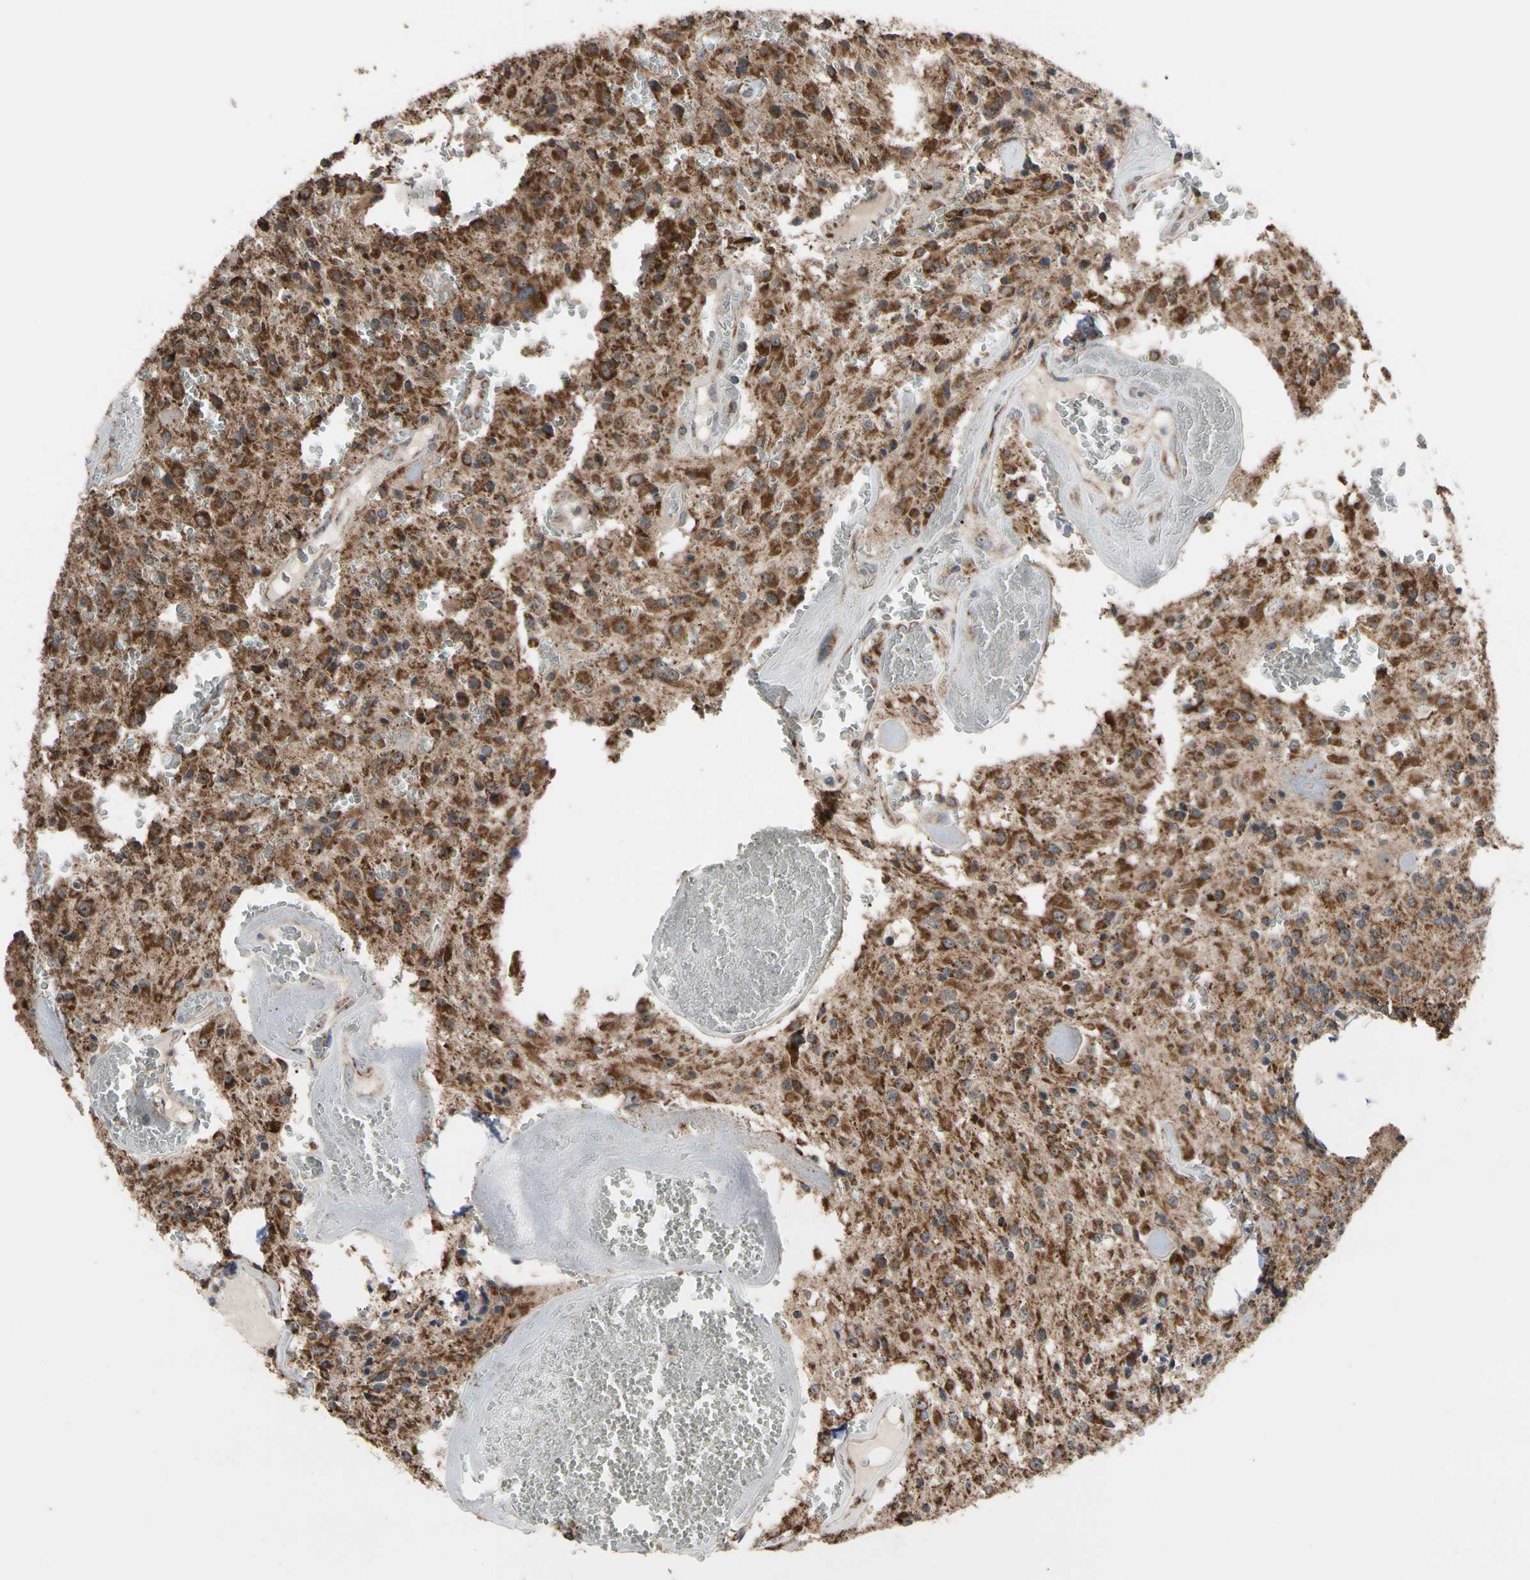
{"staining": {"intensity": "strong", "quantity": ">75%", "location": "cytoplasmic/membranous"}, "tissue": "glioma", "cell_type": "Tumor cells", "image_type": "cancer", "snomed": [{"axis": "morphology", "description": "Glioma, malignant, Low grade"}, {"axis": "topography", "description": "Brain"}], "caption": "Tumor cells demonstrate high levels of strong cytoplasmic/membranous positivity in approximately >75% of cells in human malignant low-grade glioma.", "gene": "FAM110B", "patient": {"sex": "male", "age": 58}}